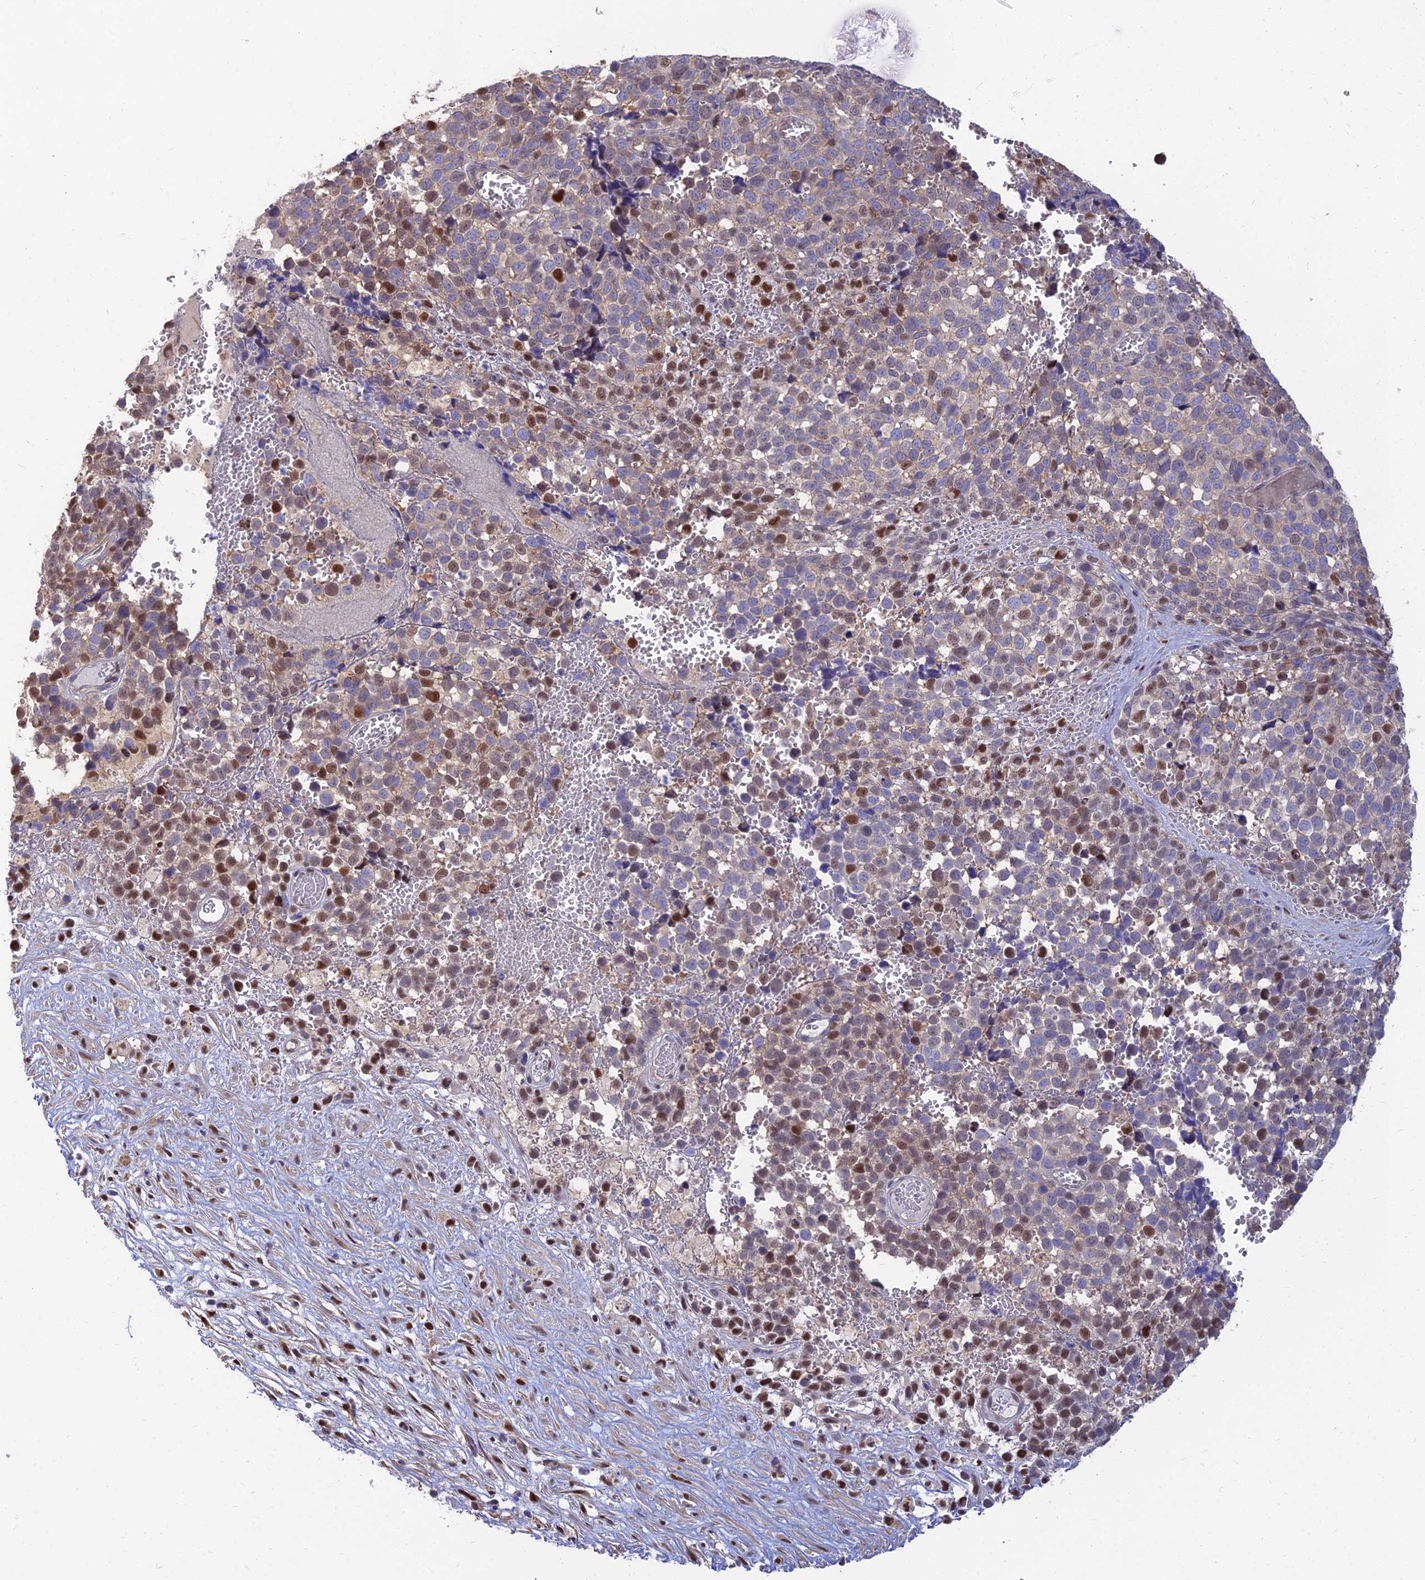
{"staining": {"intensity": "moderate", "quantity": "25%-75%", "location": "nuclear"}, "tissue": "melanoma", "cell_type": "Tumor cells", "image_type": "cancer", "snomed": [{"axis": "morphology", "description": "Malignant melanoma, NOS"}, {"axis": "topography", "description": "Nose, NOS"}], "caption": "High-magnification brightfield microscopy of malignant melanoma stained with DAB (3,3'-diaminobenzidine) (brown) and counterstained with hematoxylin (blue). tumor cells exhibit moderate nuclear expression is identified in about25%-75% of cells.", "gene": "DNPEP", "patient": {"sex": "female", "age": 48}}